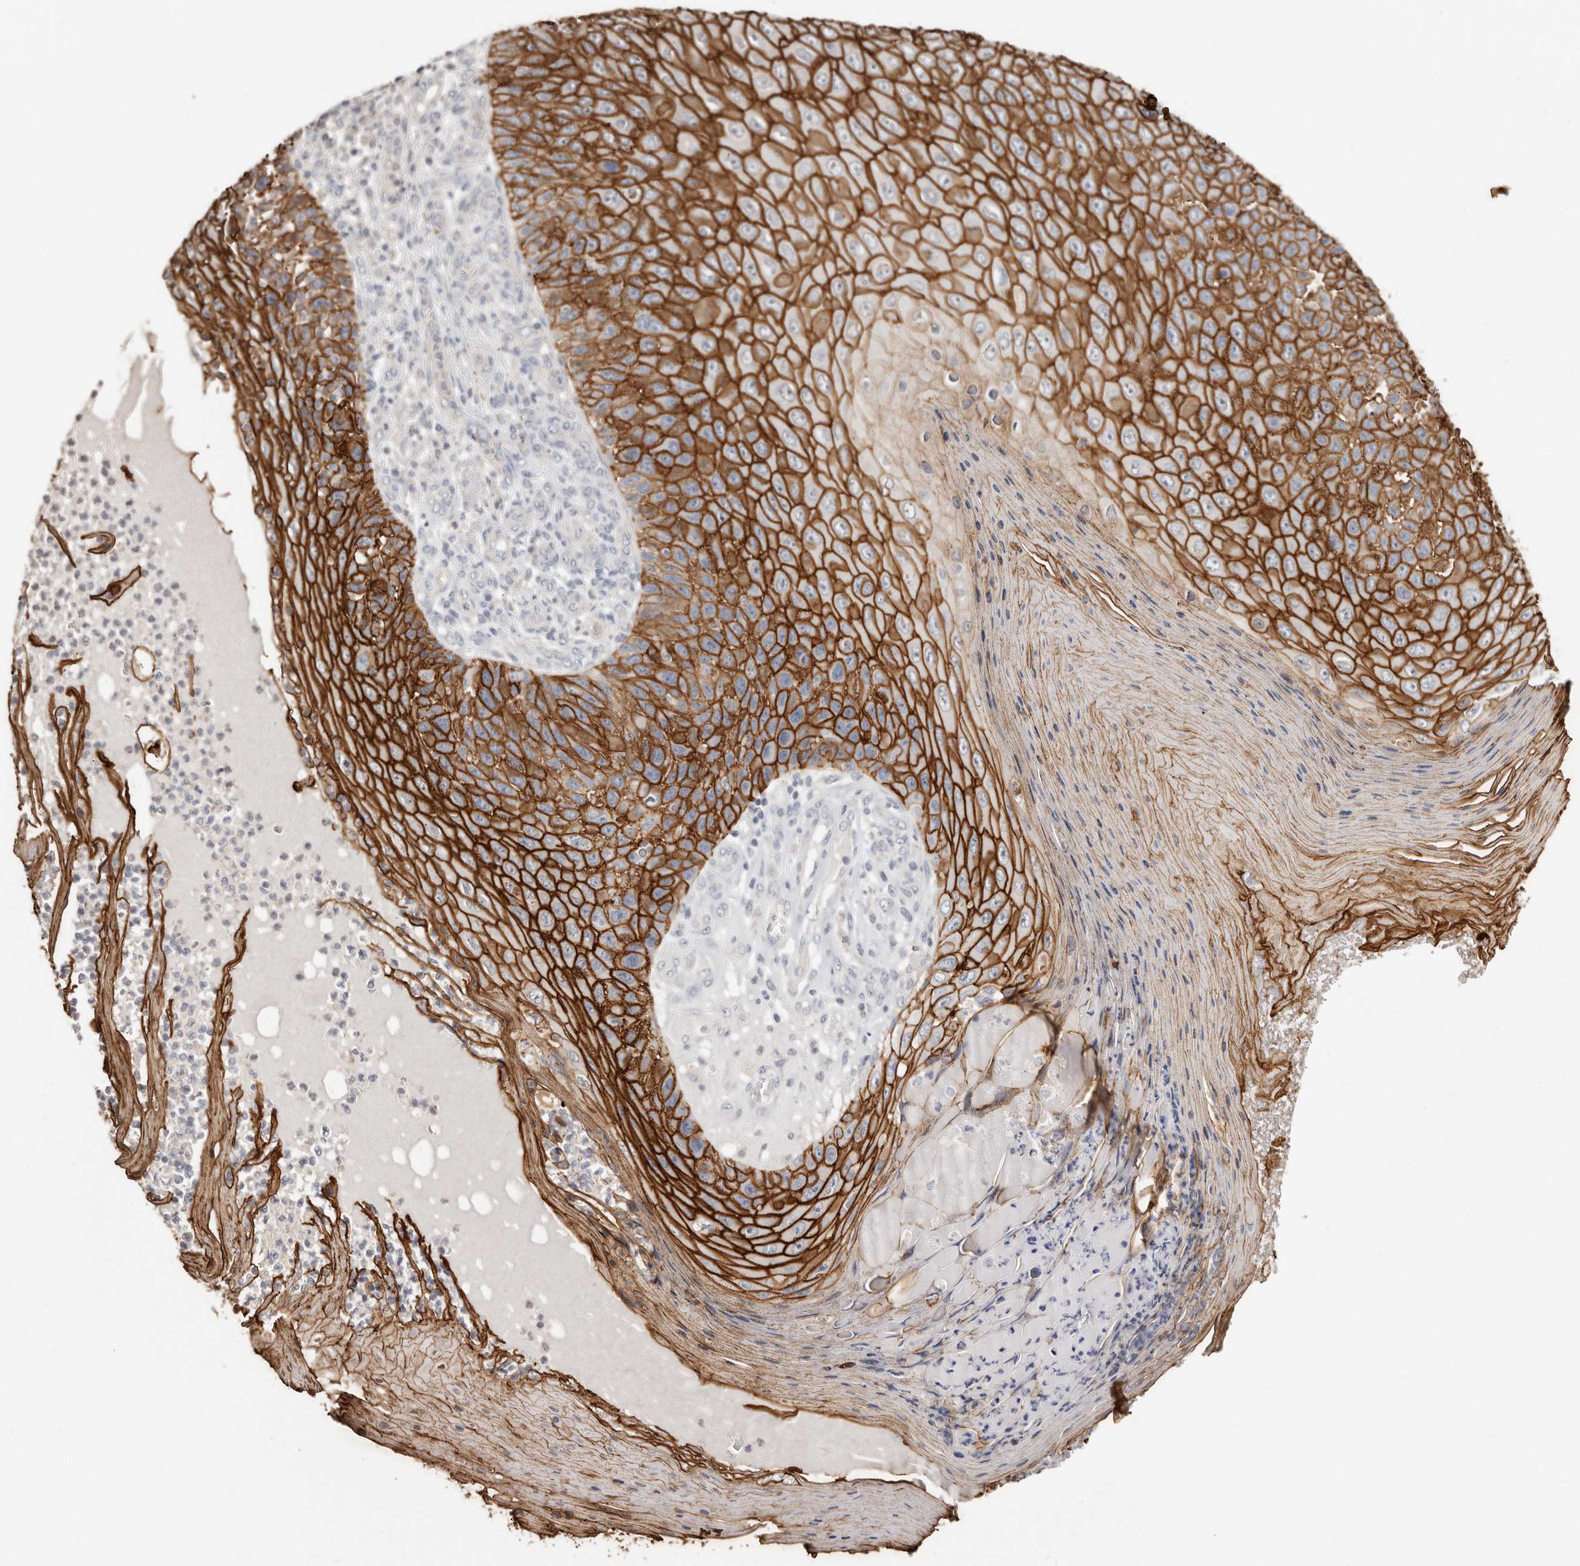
{"staining": {"intensity": "strong", "quantity": ">75%", "location": "cytoplasmic/membranous"}, "tissue": "skin cancer", "cell_type": "Tumor cells", "image_type": "cancer", "snomed": [{"axis": "morphology", "description": "Squamous cell carcinoma, NOS"}, {"axis": "topography", "description": "Skin"}], "caption": "There is high levels of strong cytoplasmic/membranous positivity in tumor cells of skin cancer (squamous cell carcinoma), as demonstrated by immunohistochemical staining (brown color).", "gene": "S100A14", "patient": {"sex": "female", "age": 88}}